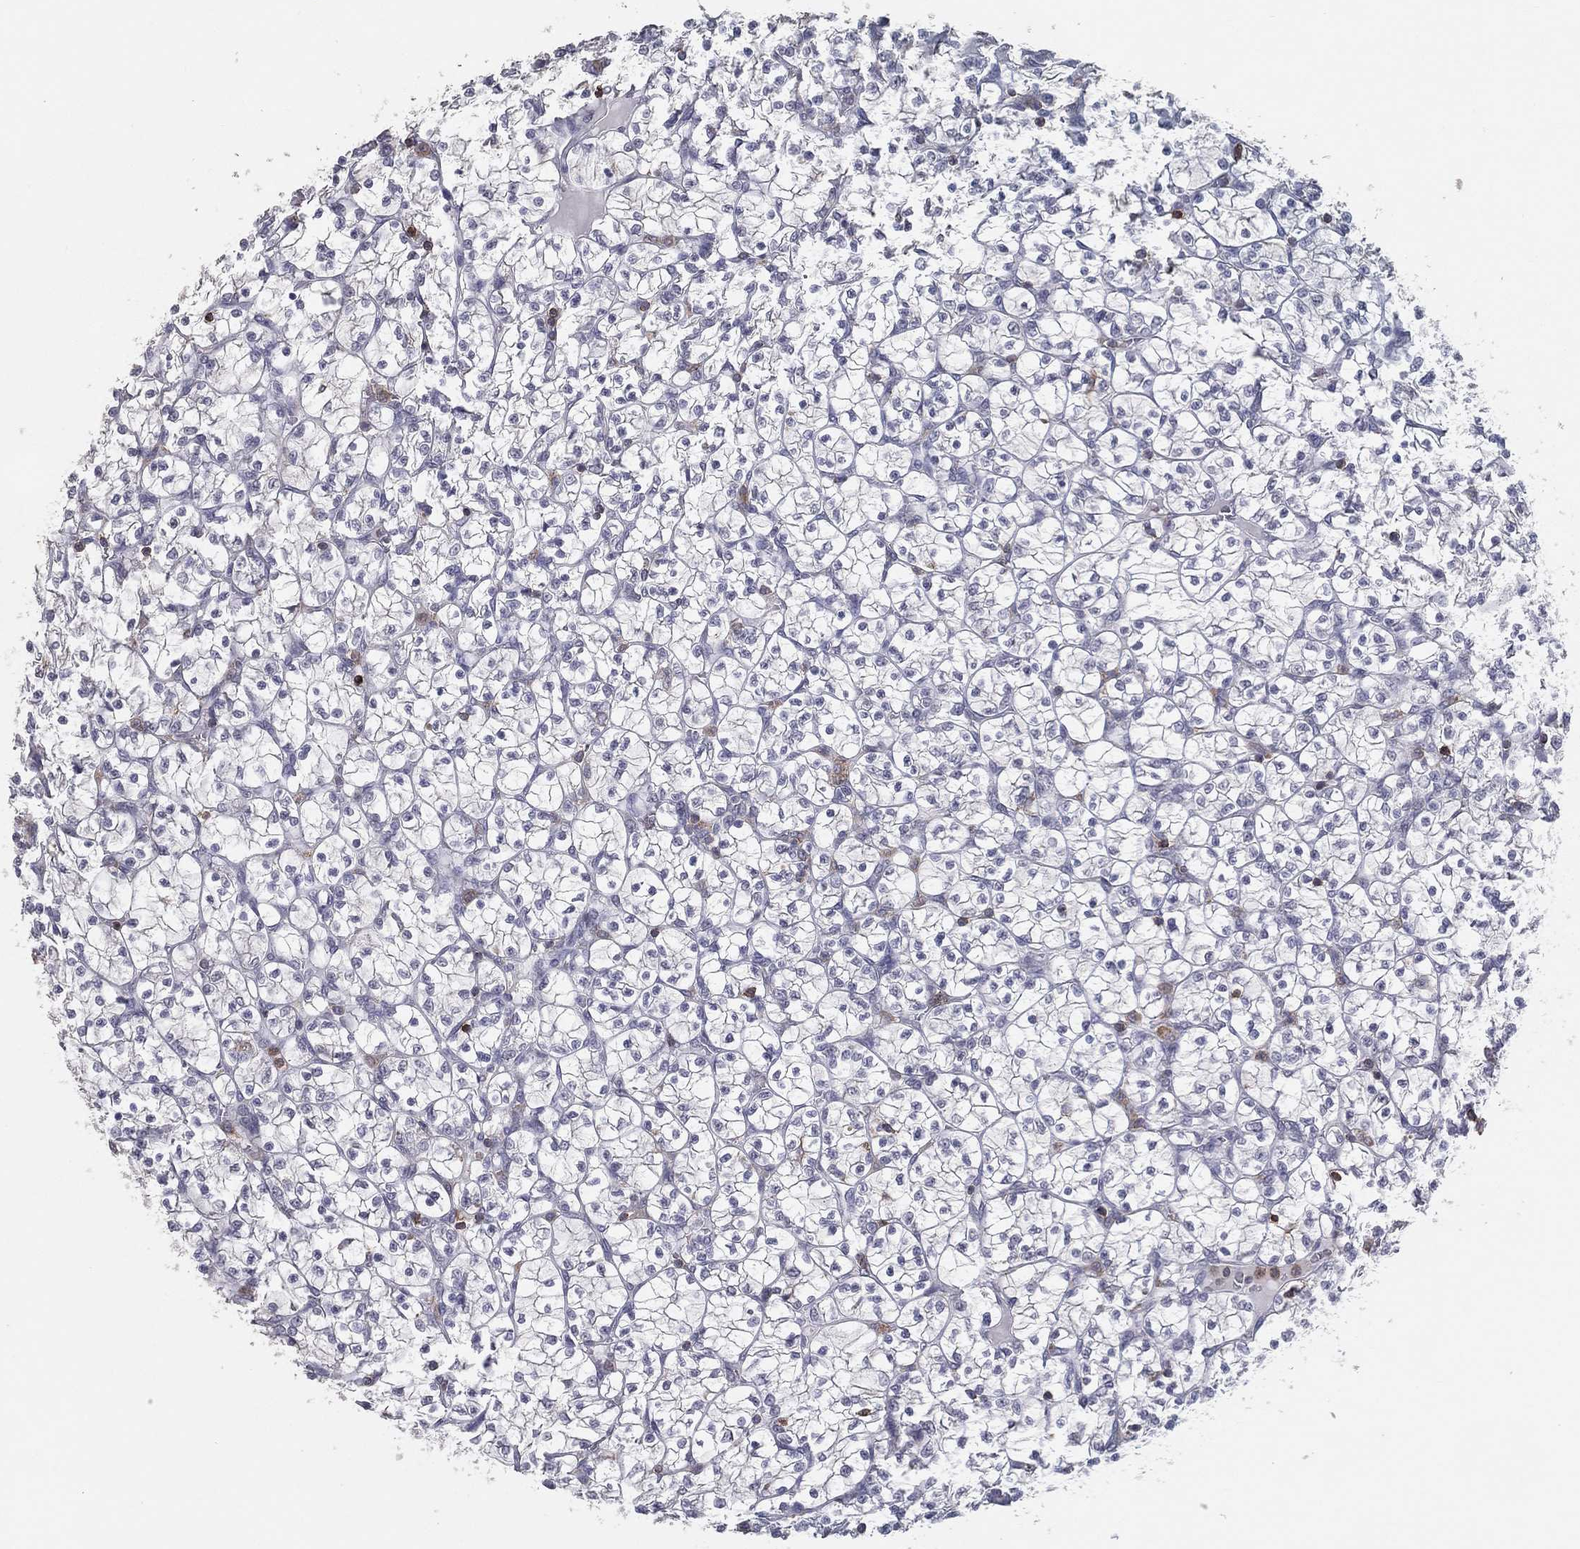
{"staining": {"intensity": "negative", "quantity": "none", "location": "none"}, "tissue": "renal cancer", "cell_type": "Tumor cells", "image_type": "cancer", "snomed": [{"axis": "morphology", "description": "Adenocarcinoma, NOS"}, {"axis": "topography", "description": "Kidney"}], "caption": "Tumor cells are negative for brown protein staining in renal cancer.", "gene": "PSTPIP1", "patient": {"sex": "female", "age": 89}}